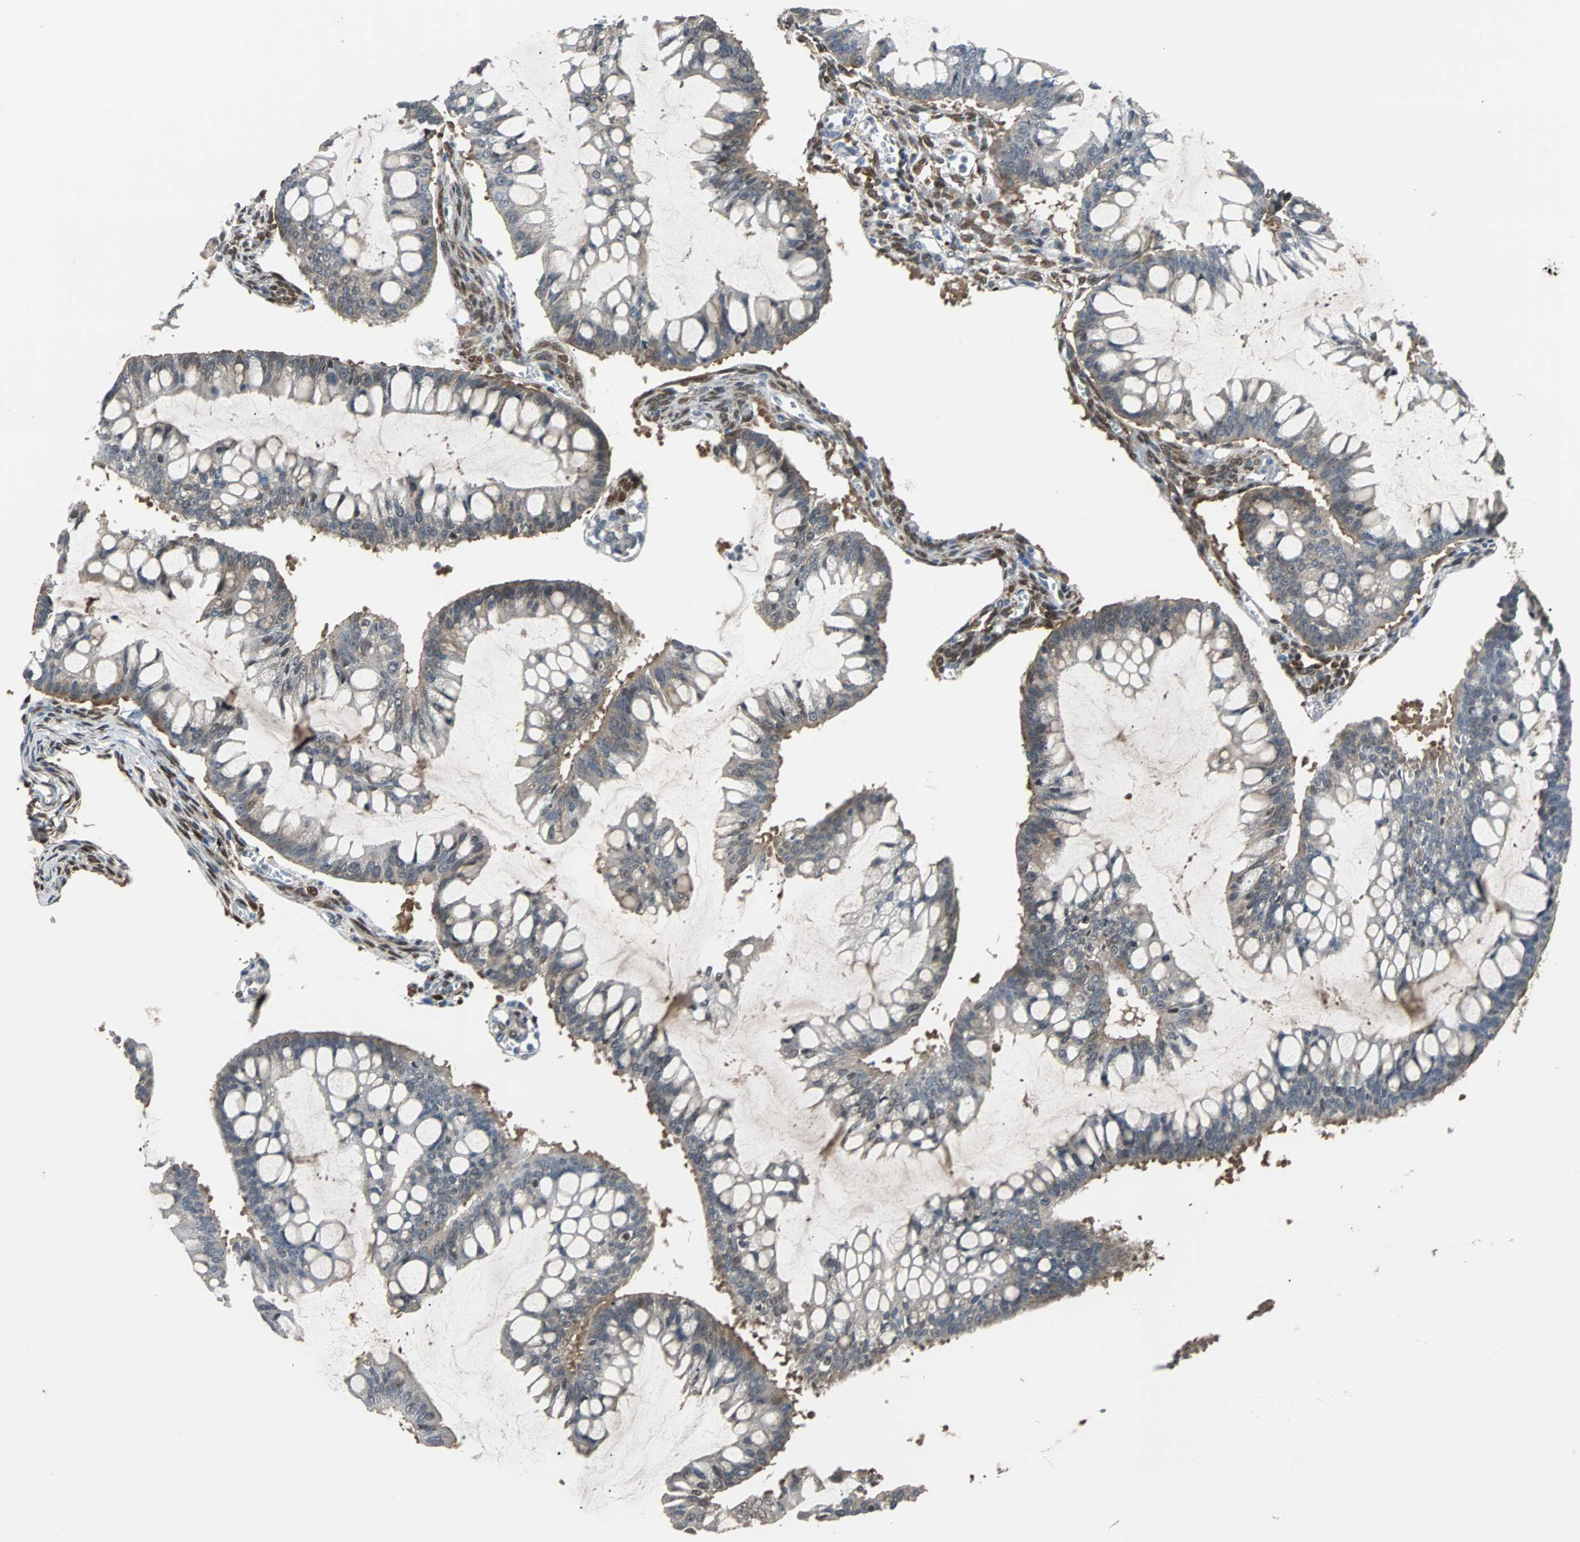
{"staining": {"intensity": "weak", "quantity": "25%-75%", "location": "cytoplasmic/membranous"}, "tissue": "ovarian cancer", "cell_type": "Tumor cells", "image_type": "cancer", "snomed": [{"axis": "morphology", "description": "Cystadenocarcinoma, mucinous, NOS"}, {"axis": "topography", "description": "Ovary"}], "caption": "A histopathology image showing weak cytoplasmic/membranous positivity in approximately 25%-75% of tumor cells in ovarian cancer, as visualized by brown immunohistochemical staining.", "gene": "FHL2", "patient": {"sex": "female", "age": 73}}